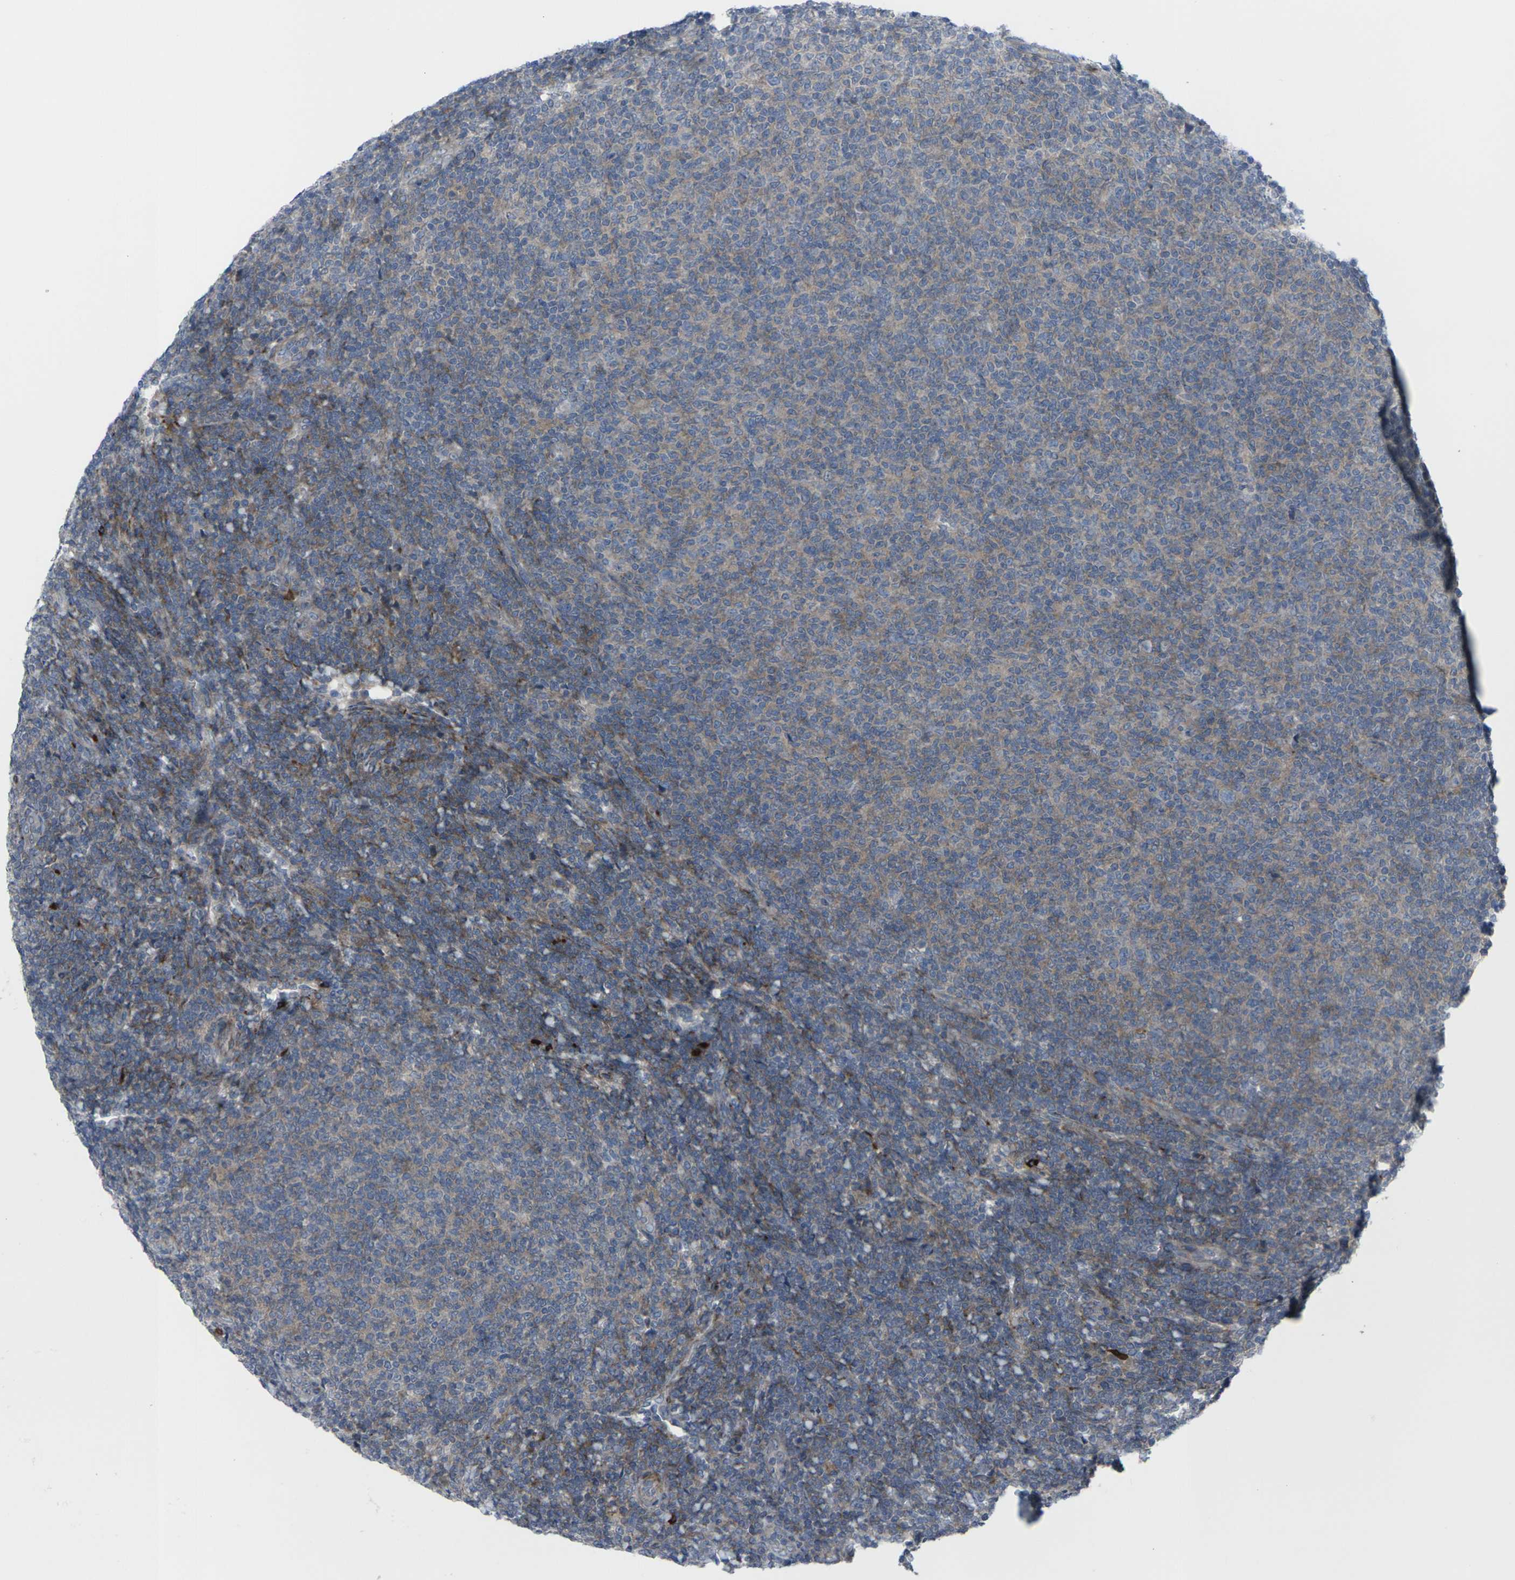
{"staining": {"intensity": "weak", "quantity": ">75%", "location": "cytoplasmic/membranous"}, "tissue": "lymphoma", "cell_type": "Tumor cells", "image_type": "cancer", "snomed": [{"axis": "morphology", "description": "Malignant lymphoma, non-Hodgkin's type, Low grade"}, {"axis": "topography", "description": "Lymph node"}], "caption": "Tumor cells reveal low levels of weak cytoplasmic/membranous staining in approximately >75% of cells in lymphoma. The protein is shown in brown color, while the nuclei are stained blue.", "gene": "CCR10", "patient": {"sex": "male", "age": 66}}